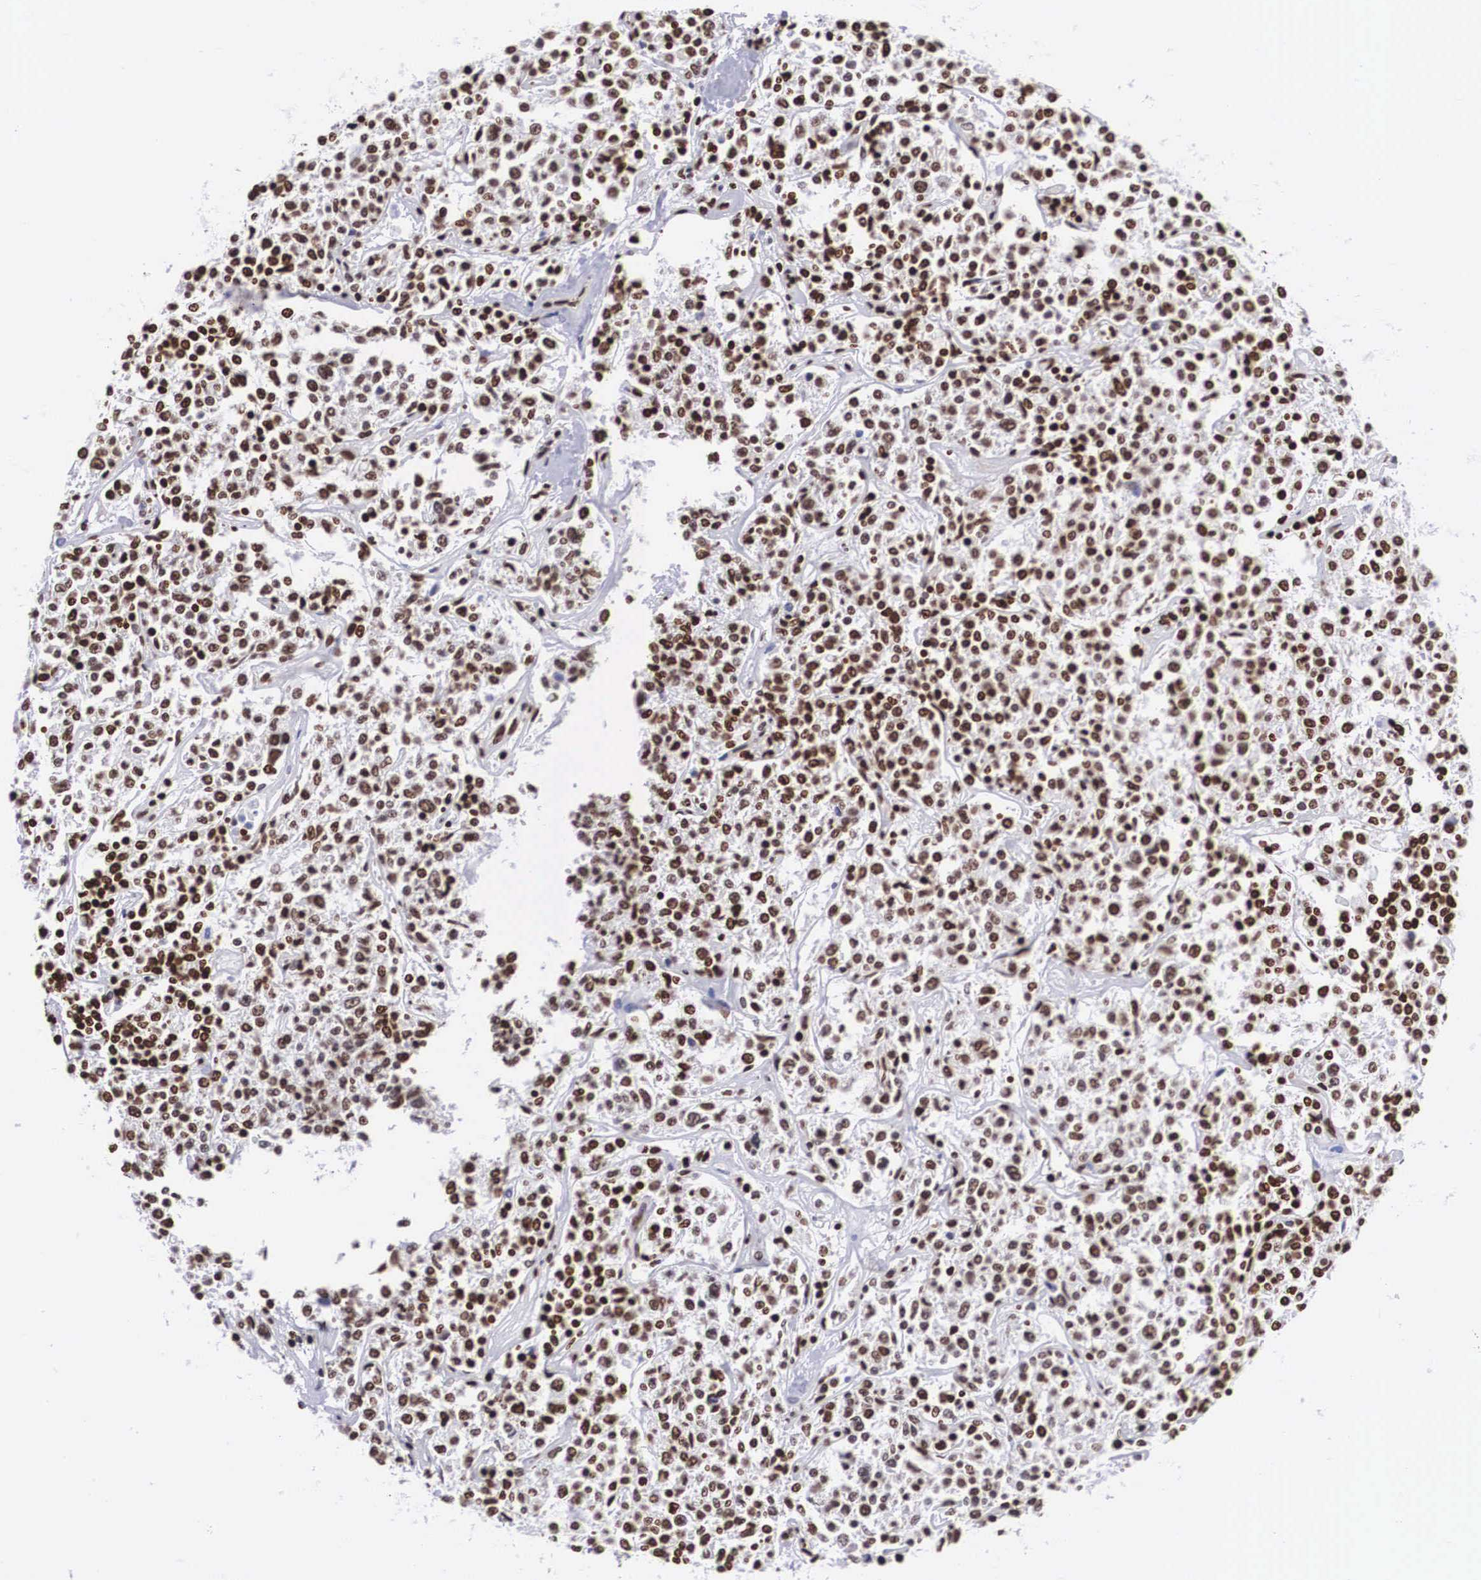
{"staining": {"intensity": "strong", "quantity": ">75%", "location": "nuclear"}, "tissue": "lymphoma", "cell_type": "Tumor cells", "image_type": "cancer", "snomed": [{"axis": "morphology", "description": "Malignant lymphoma, non-Hodgkin's type, Low grade"}, {"axis": "topography", "description": "Small intestine"}], "caption": "Human lymphoma stained for a protein (brown) displays strong nuclear positive staining in about >75% of tumor cells.", "gene": "MECP2", "patient": {"sex": "female", "age": 59}}